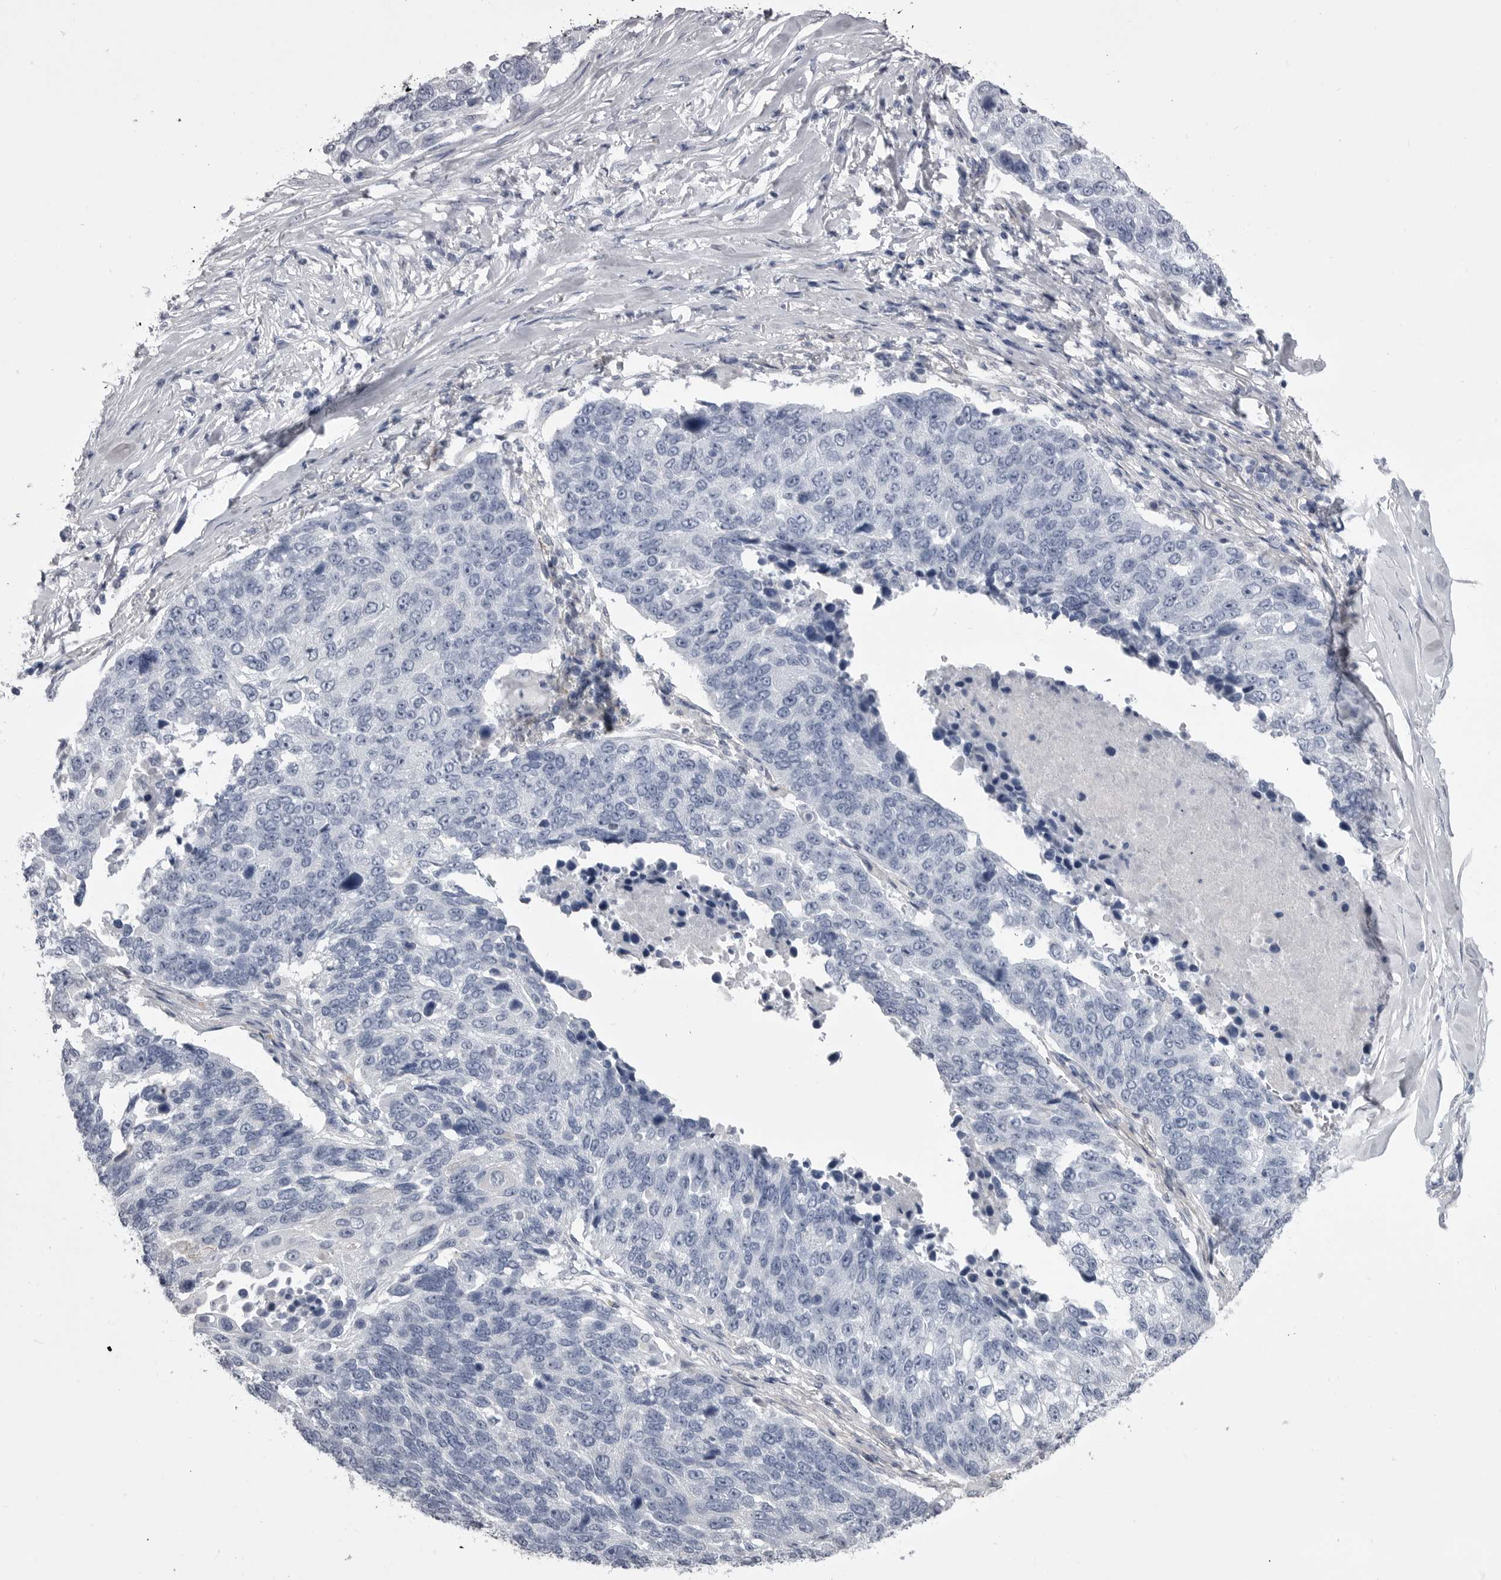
{"staining": {"intensity": "negative", "quantity": "none", "location": "none"}, "tissue": "lung cancer", "cell_type": "Tumor cells", "image_type": "cancer", "snomed": [{"axis": "morphology", "description": "Squamous cell carcinoma, NOS"}, {"axis": "topography", "description": "Lung"}], "caption": "This is an immunohistochemistry micrograph of lung cancer. There is no staining in tumor cells.", "gene": "ANK2", "patient": {"sex": "male", "age": 66}}